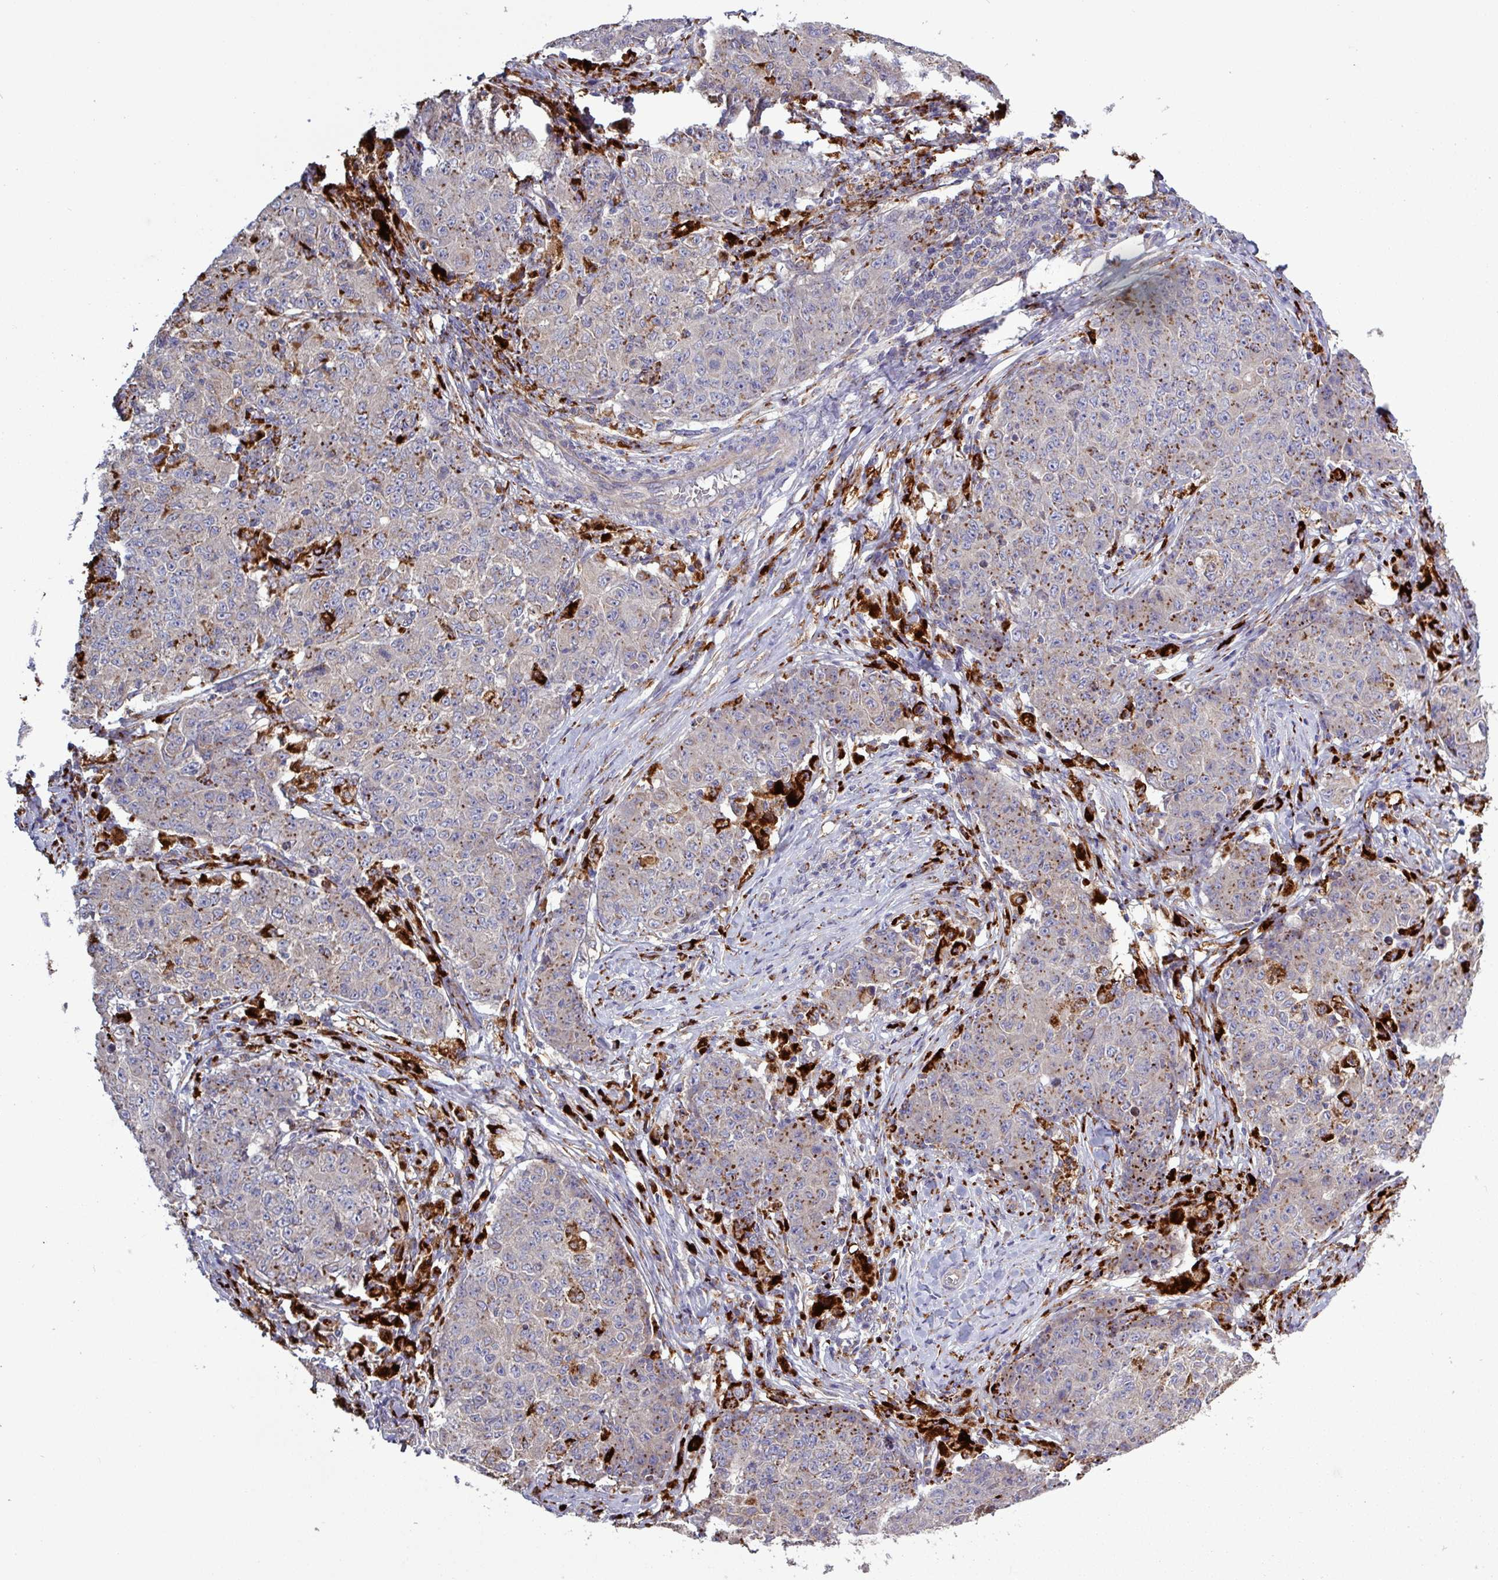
{"staining": {"intensity": "moderate", "quantity": "25%-75%", "location": "cytoplasmic/membranous"}, "tissue": "ovarian cancer", "cell_type": "Tumor cells", "image_type": "cancer", "snomed": [{"axis": "morphology", "description": "Carcinoma, endometroid"}, {"axis": "topography", "description": "Ovary"}], "caption": "This micrograph exhibits immunohistochemistry (IHC) staining of ovarian cancer, with medium moderate cytoplasmic/membranous expression in approximately 25%-75% of tumor cells.", "gene": "PLIN2", "patient": {"sex": "female", "age": 42}}